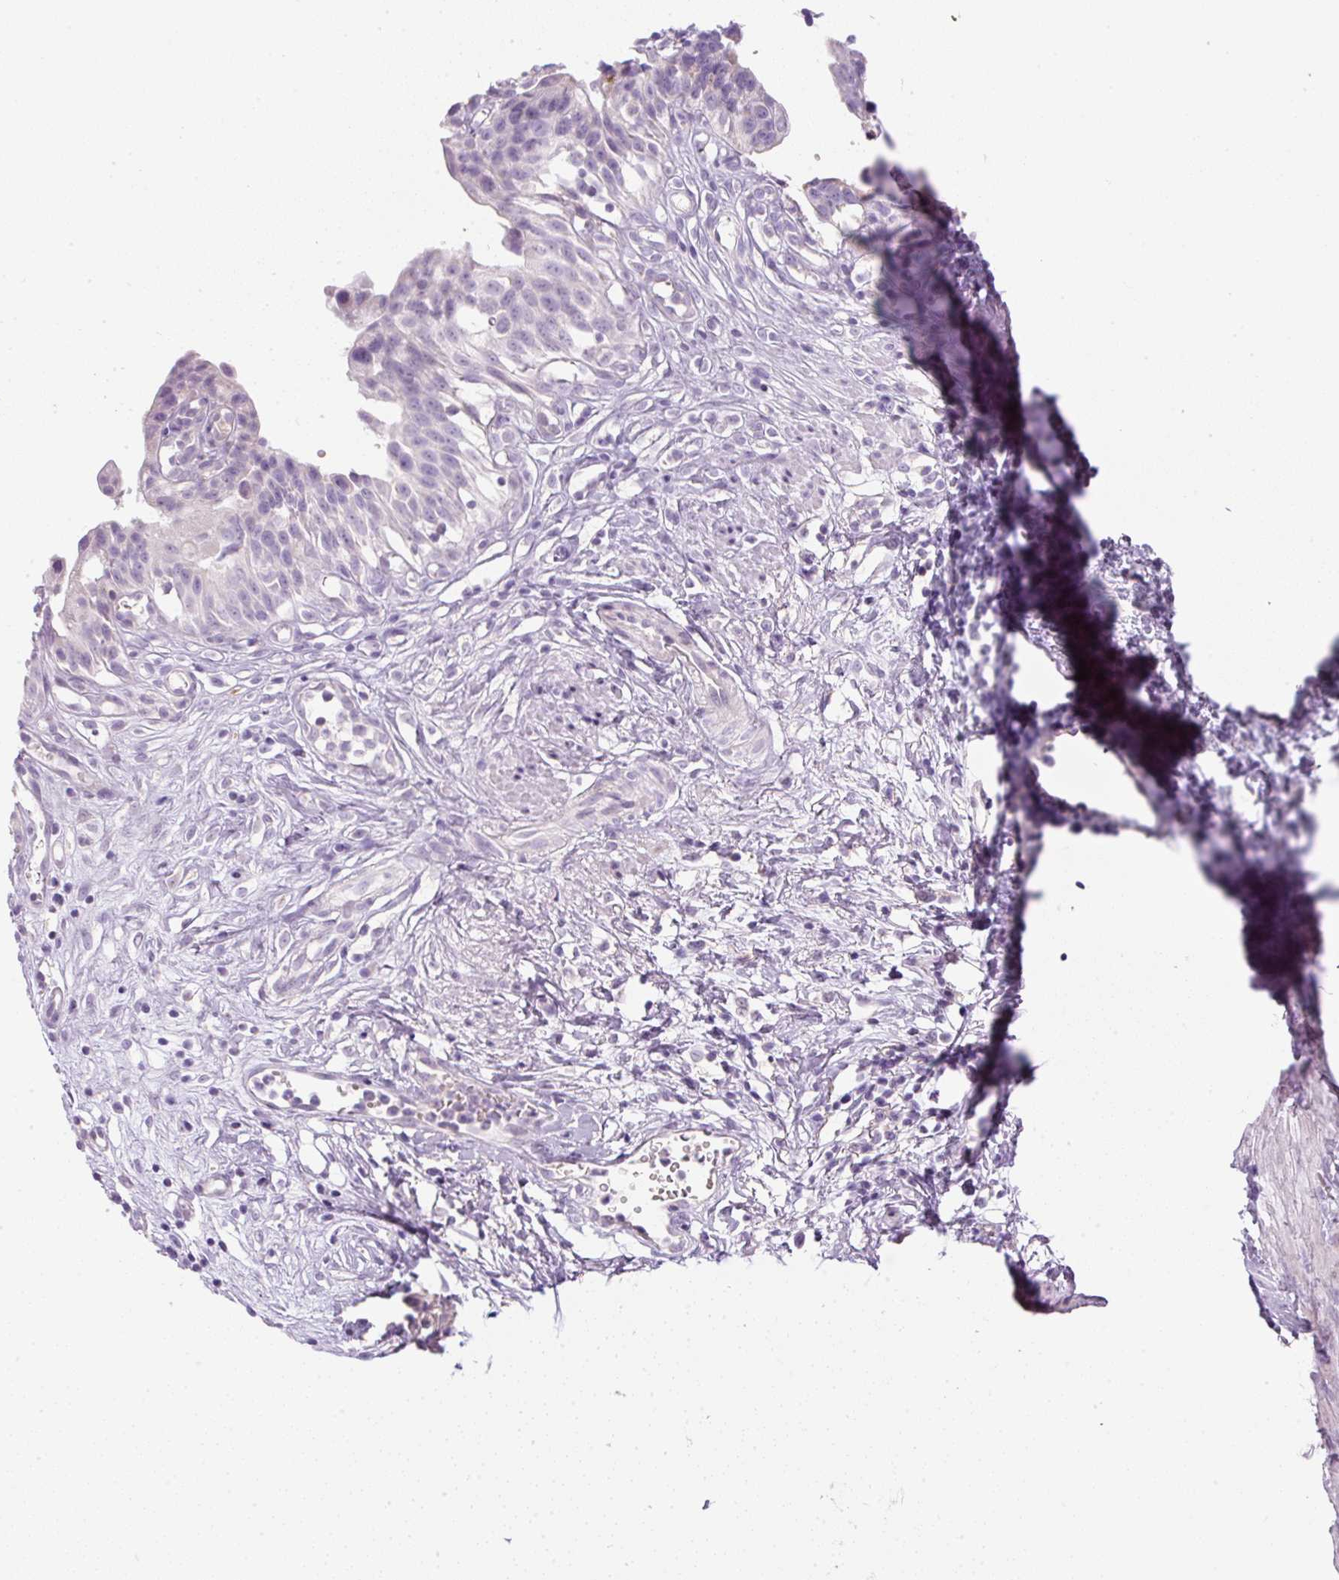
{"staining": {"intensity": "negative", "quantity": "none", "location": "none"}, "tissue": "urinary bladder", "cell_type": "Urothelial cells", "image_type": "normal", "snomed": [{"axis": "morphology", "description": "Normal tissue, NOS"}, {"axis": "topography", "description": "Urinary bladder"}], "caption": "DAB immunohistochemical staining of normal human urinary bladder exhibits no significant expression in urothelial cells. The staining is performed using DAB (3,3'-diaminobenzidine) brown chromogen with nuclei counter-stained in using hematoxylin.", "gene": "FGFBP3", "patient": {"sex": "male", "age": 51}}